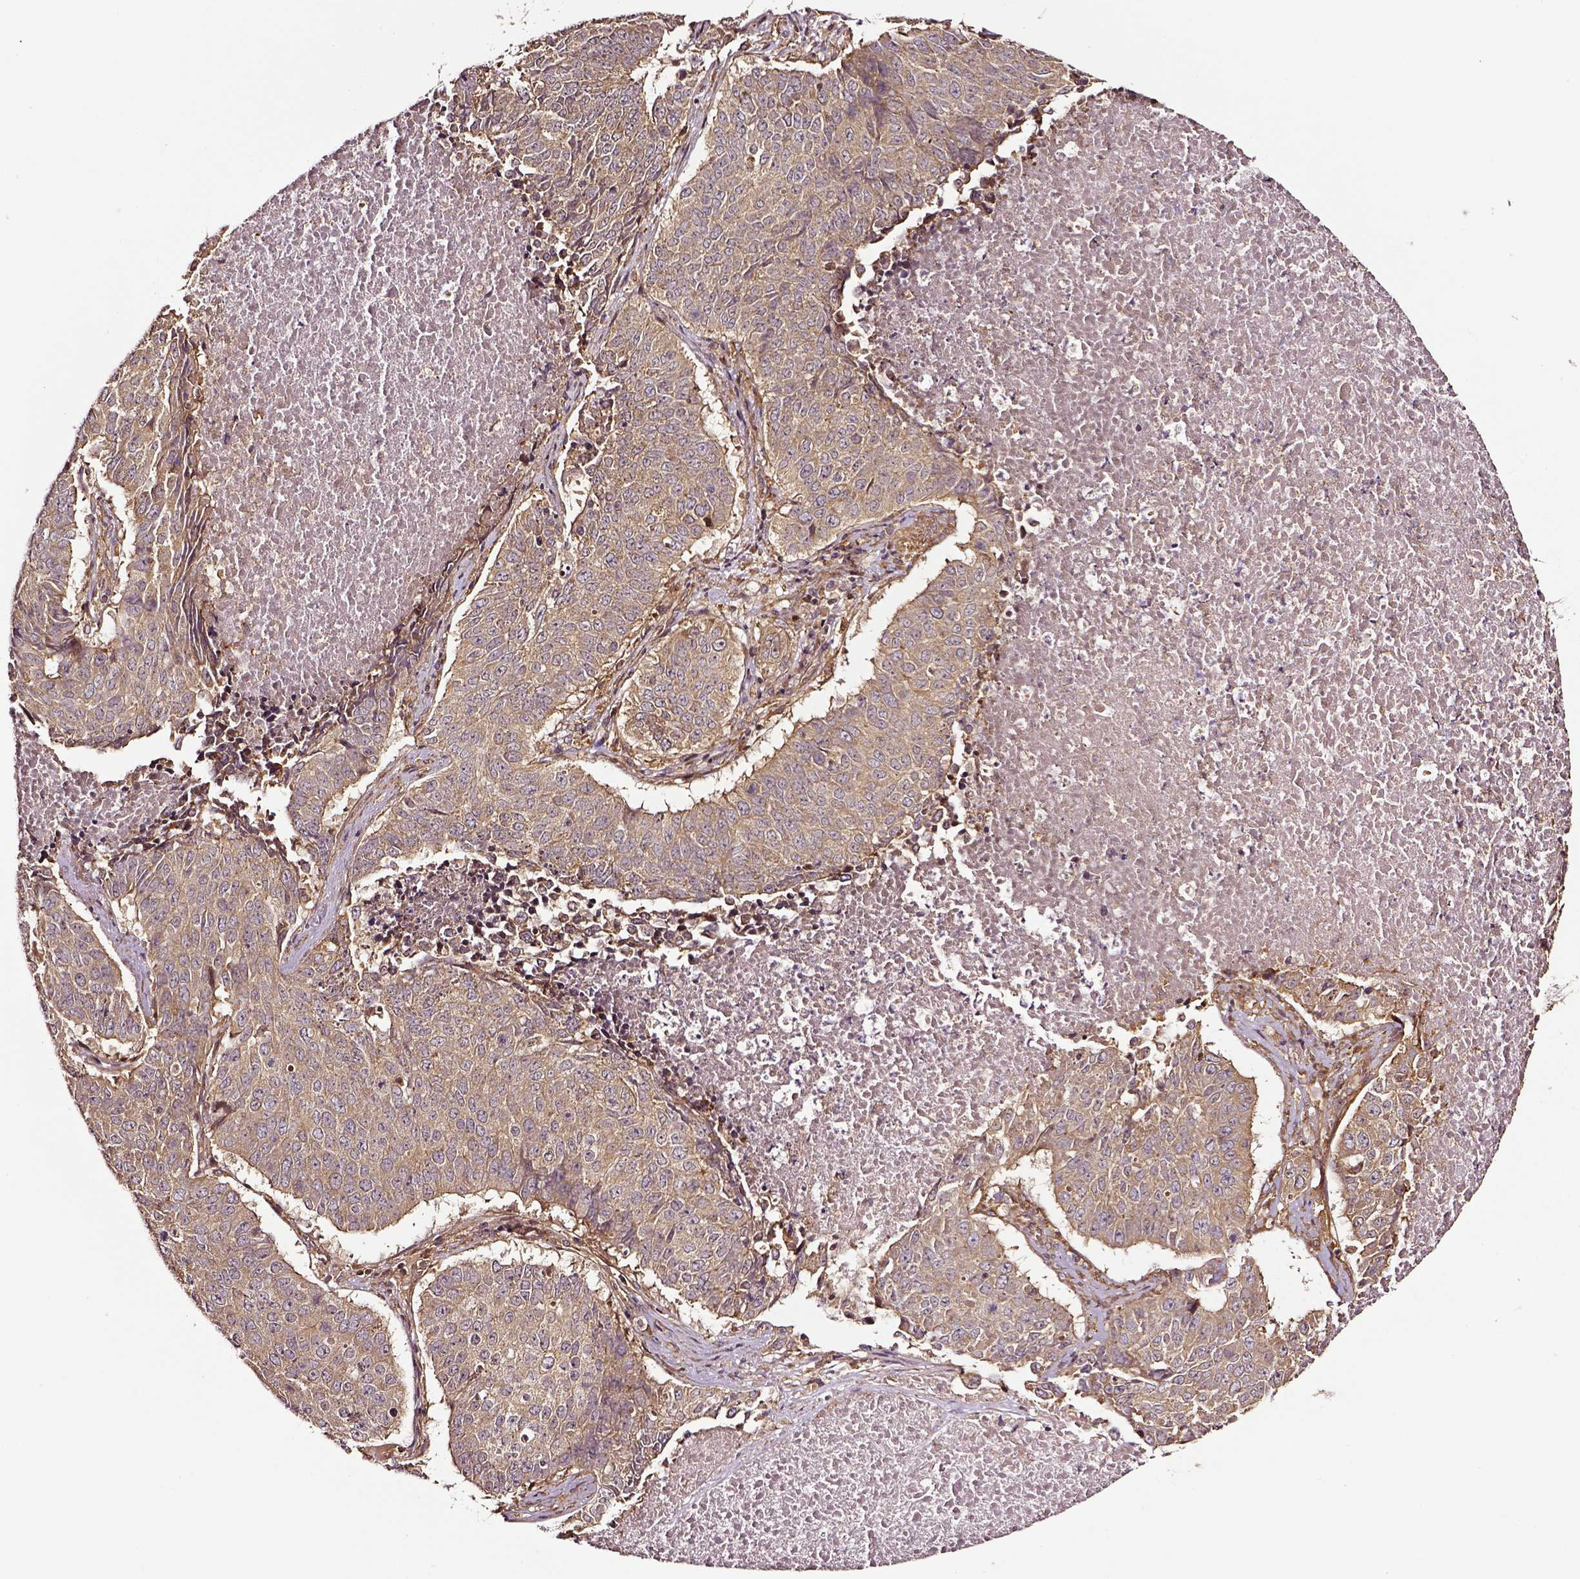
{"staining": {"intensity": "weak", "quantity": ">75%", "location": "cytoplasmic/membranous"}, "tissue": "lung cancer", "cell_type": "Tumor cells", "image_type": "cancer", "snomed": [{"axis": "morphology", "description": "Normal tissue, NOS"}, {"axis": "morphology", "description": "Squamous cell carcinoma, NOS"}, {"axis": "topography", "description": "Bronchus"}, {"axis": "topography", "description": "Lung"}], "caption": "Brown immunohistochemical staining in human lung cancer displays weak cytoplasmic/membranous staining in approximately >75% of tumor cells.", "gene": "RASSF5", "patient": {"sex": "male", "age": 64}}